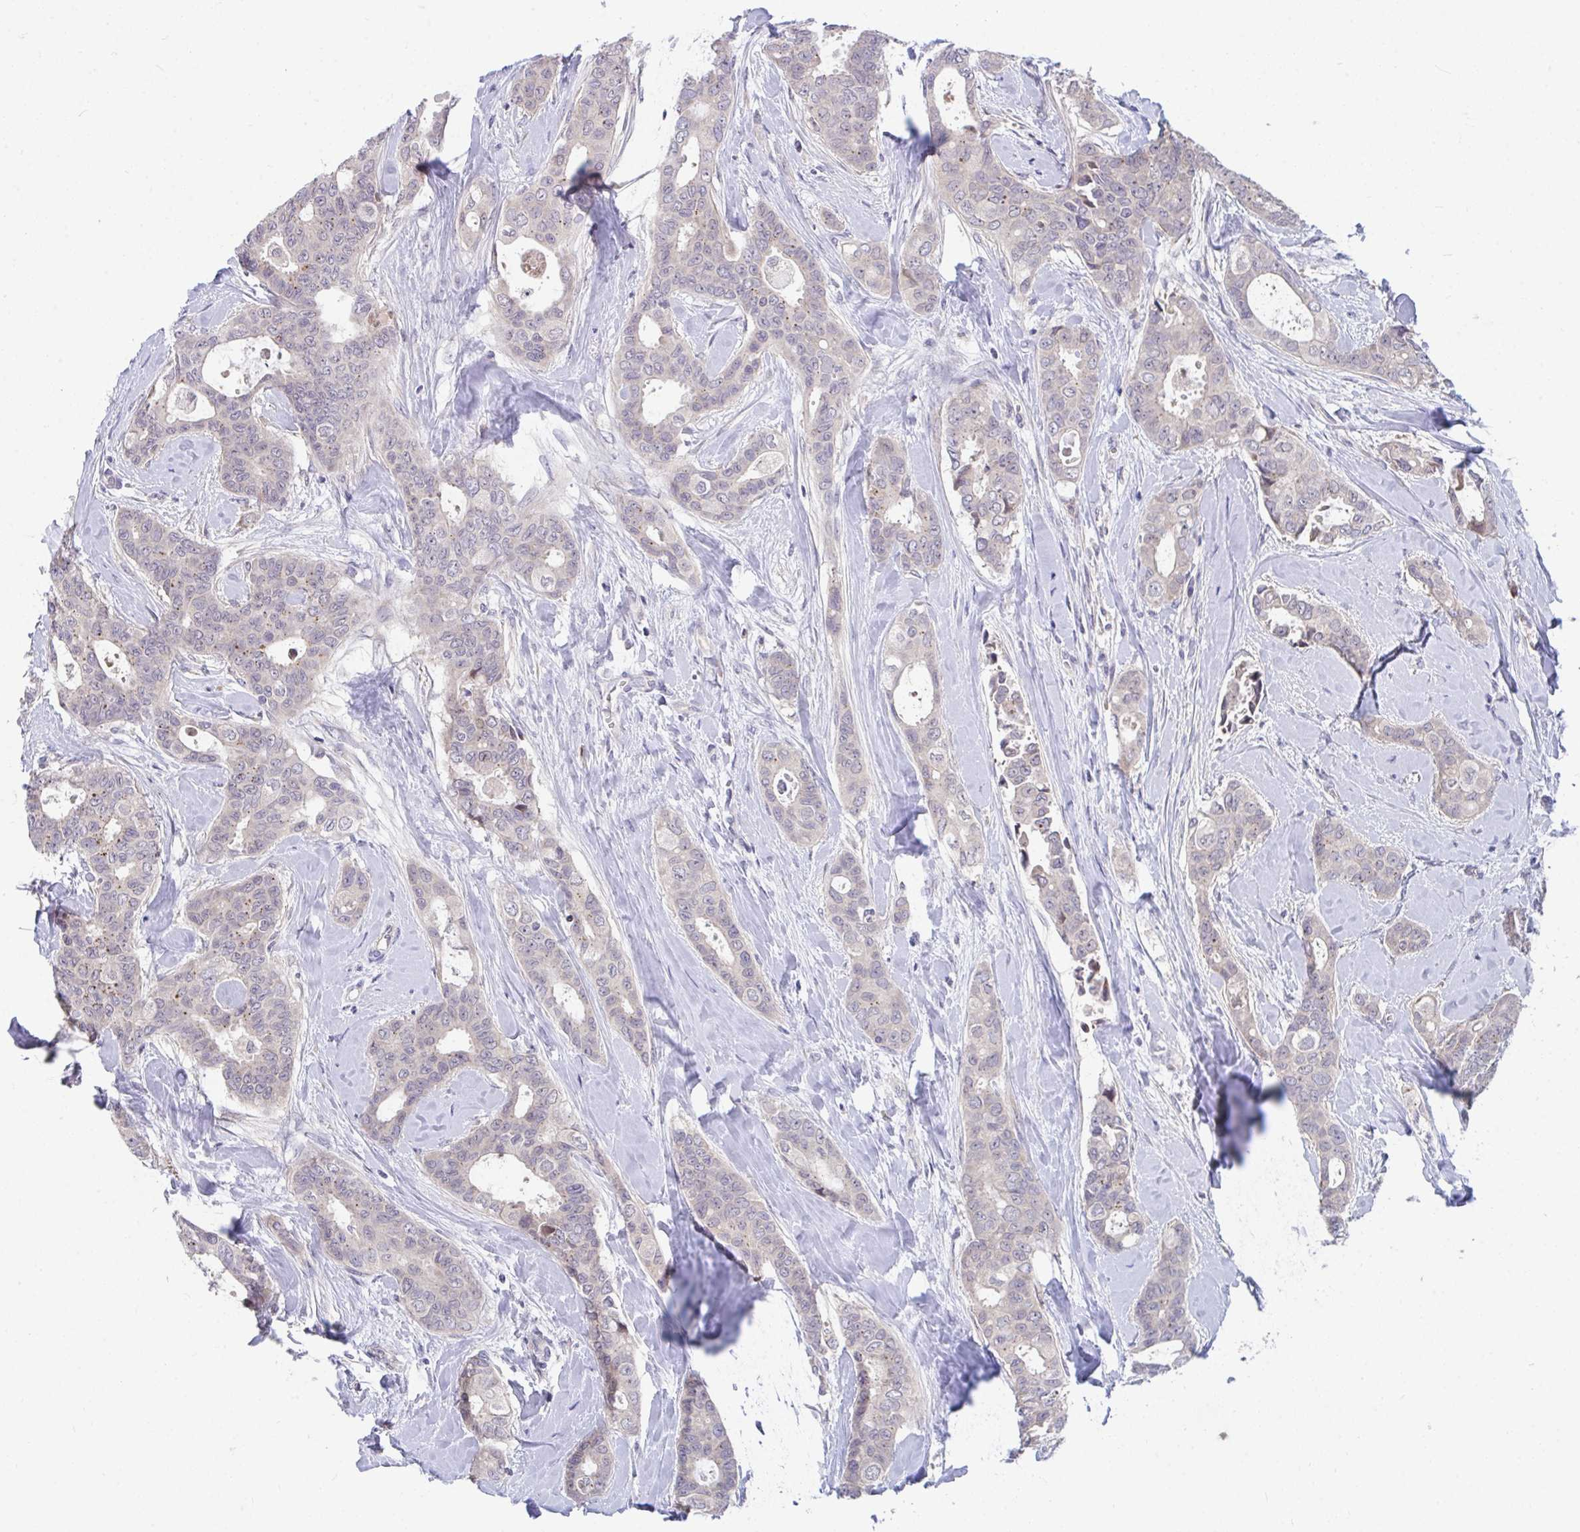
{"staining": {"intensity": "negative", "quantity": "none", "location": "none"}, "tissue": "breast cancer", "cell_type": "Tumor cells", "image_type": "cancer", "snomed": [{"axis": "morphology", "description": "Duct carcinoma"}, {"axis": "topography", "description": "Breast"}], "caption": "High power microscopy image of an immunohistochemistry photomicrograph of infiltrating ductal carcinoma (breast), revealing no significant staining in tumor cells. The staining was performed using DAB to visualize the protein expression in brown, while the nuclei were stained in blue with hematoxylin (Magnification: 20x).", "gene": "SUSD4", "patient": {"sex": "female", "age": 45}}